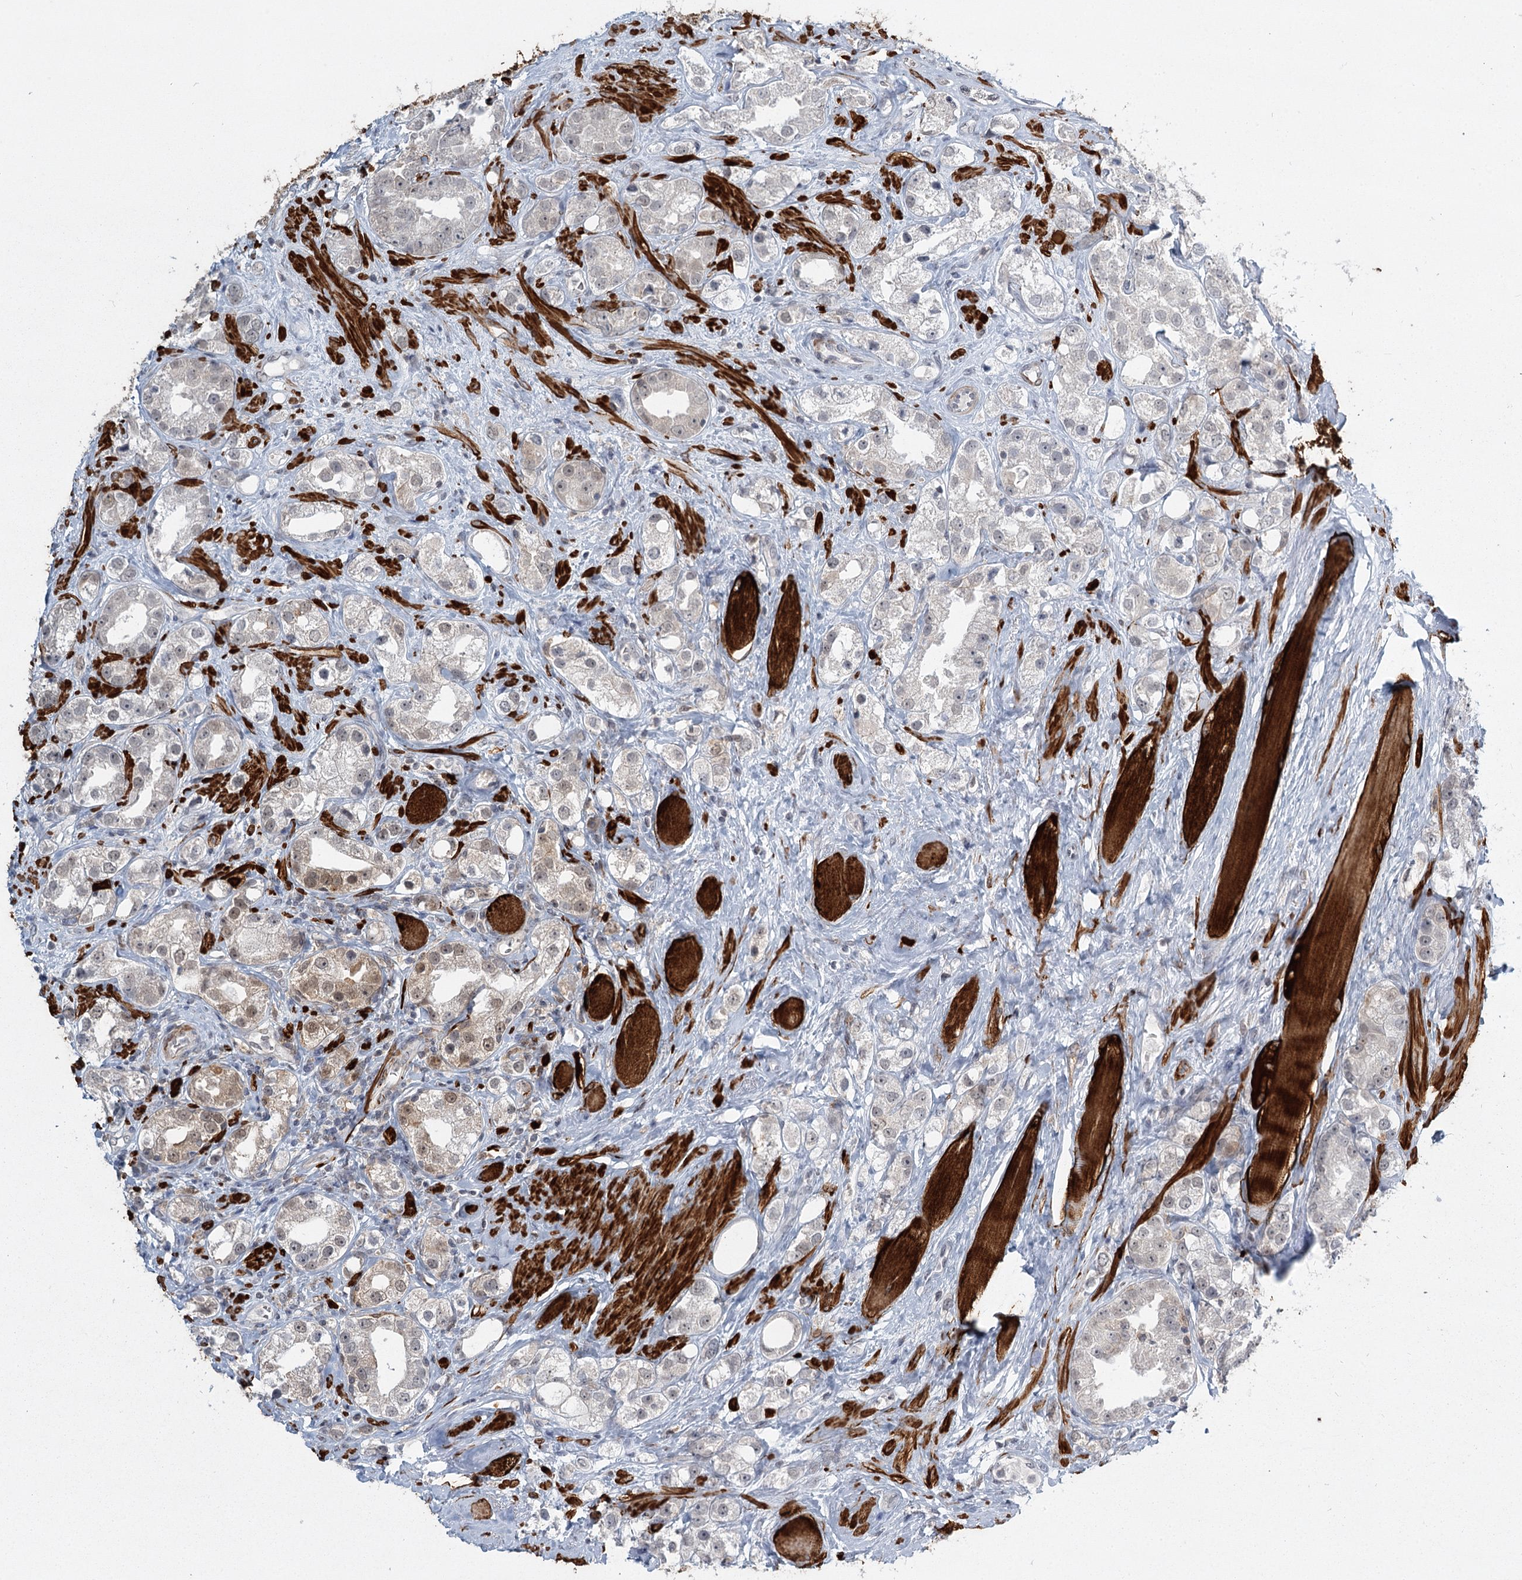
{"staining": {"intensity": "weak", "quantity": "<25%", "location": "cytoplasmic/membranous"}, "tissue": "prostate cancer", "cell_type": "Tumor cells", "image_type": "cancer", "snomed": [{"axis": "morphology", "description": "Adenocarcinoma, NOS"}, {"axis": "topography", "description": "Prostate"}], "caption": "Prostate adenocarcinoma was stained to show a protein in brown. There is no significant staining in tumor cells.", "gene": "TMEM70", "patient": {"sex": "male", "age": 79}}